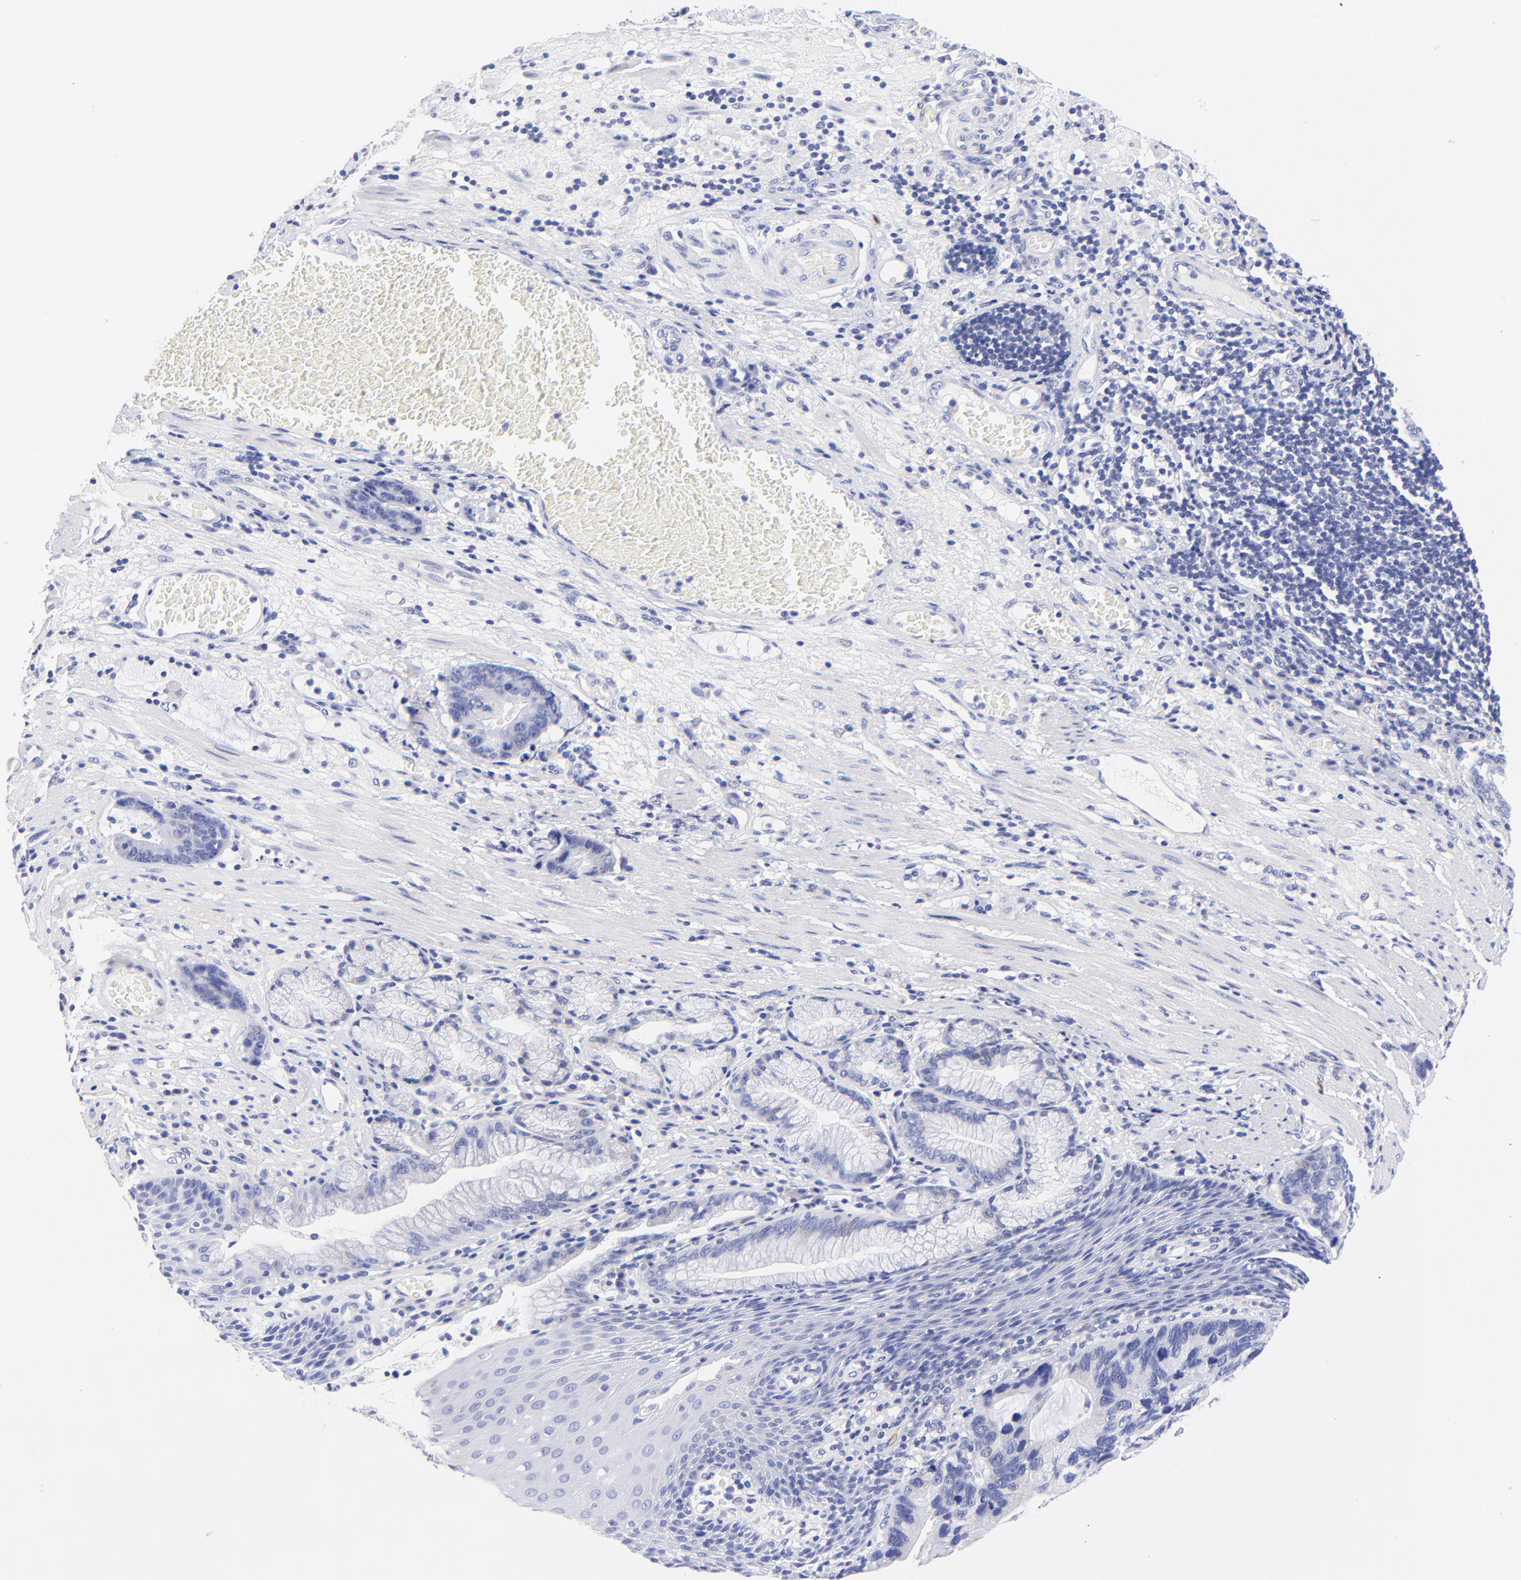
{"staining": {"intensity": "negative", "quantity": "none", "location": "none"}, "tissue": "stomach cancer", "cell_type": "Tumor cells", "image_type": "cancer", "snomed": [{"axis": "morphology", "description": "Adenocarcinoma, NOS"}, {"axis": "topography", "description": "Esophagus"}, {"axis": "topography", "description": "Stomach"}], "caption": "Micrograph shows no significant protein staining in tumor cells of stomach adenocarcinoma.", "gene": "HORMAD2", "patient": {"sex": "male", "age": 74}}